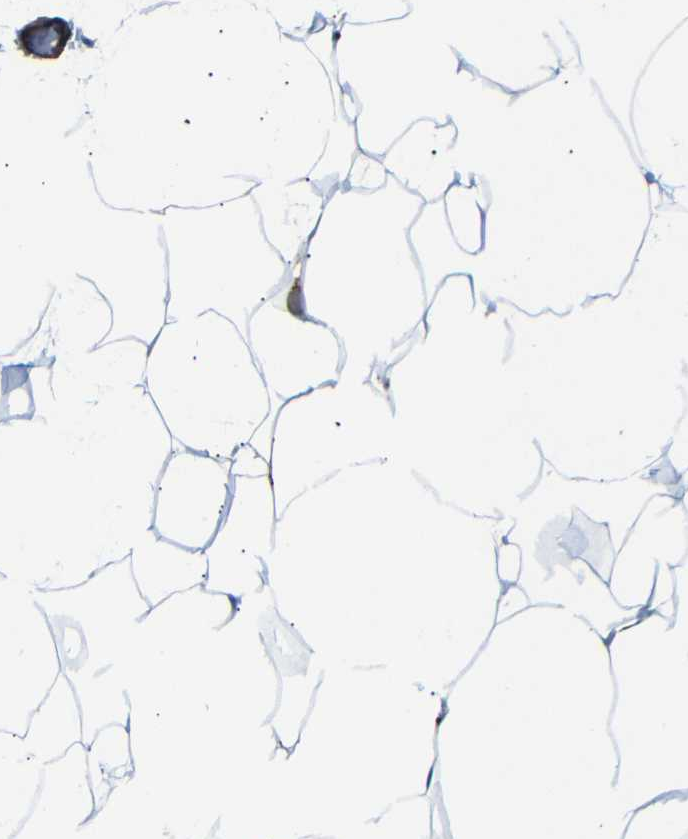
{"staining": {"intensity": "moderate", "quantity": "<25%", "location": "cytoplasmic/membranous"}, "tissue": "adipose tissue", "cell_type": "Adipocytes", "image_type": "normal", "snomed": [{"axis": "morphology", "description": "Normal tissue, NOS"}, {"axis": "topography", "description": "Breast"}, {"axis": "topography", "description": "Adipose tissue"}], "caption": "Adipose tissue stained with immunohistochemistry demonstrates moderate cytoplasmic/membranous staining in approximately <25% of adipocytes.", "gene": "TGOLN2", "patient": {"sex": "female", "age": 25}}